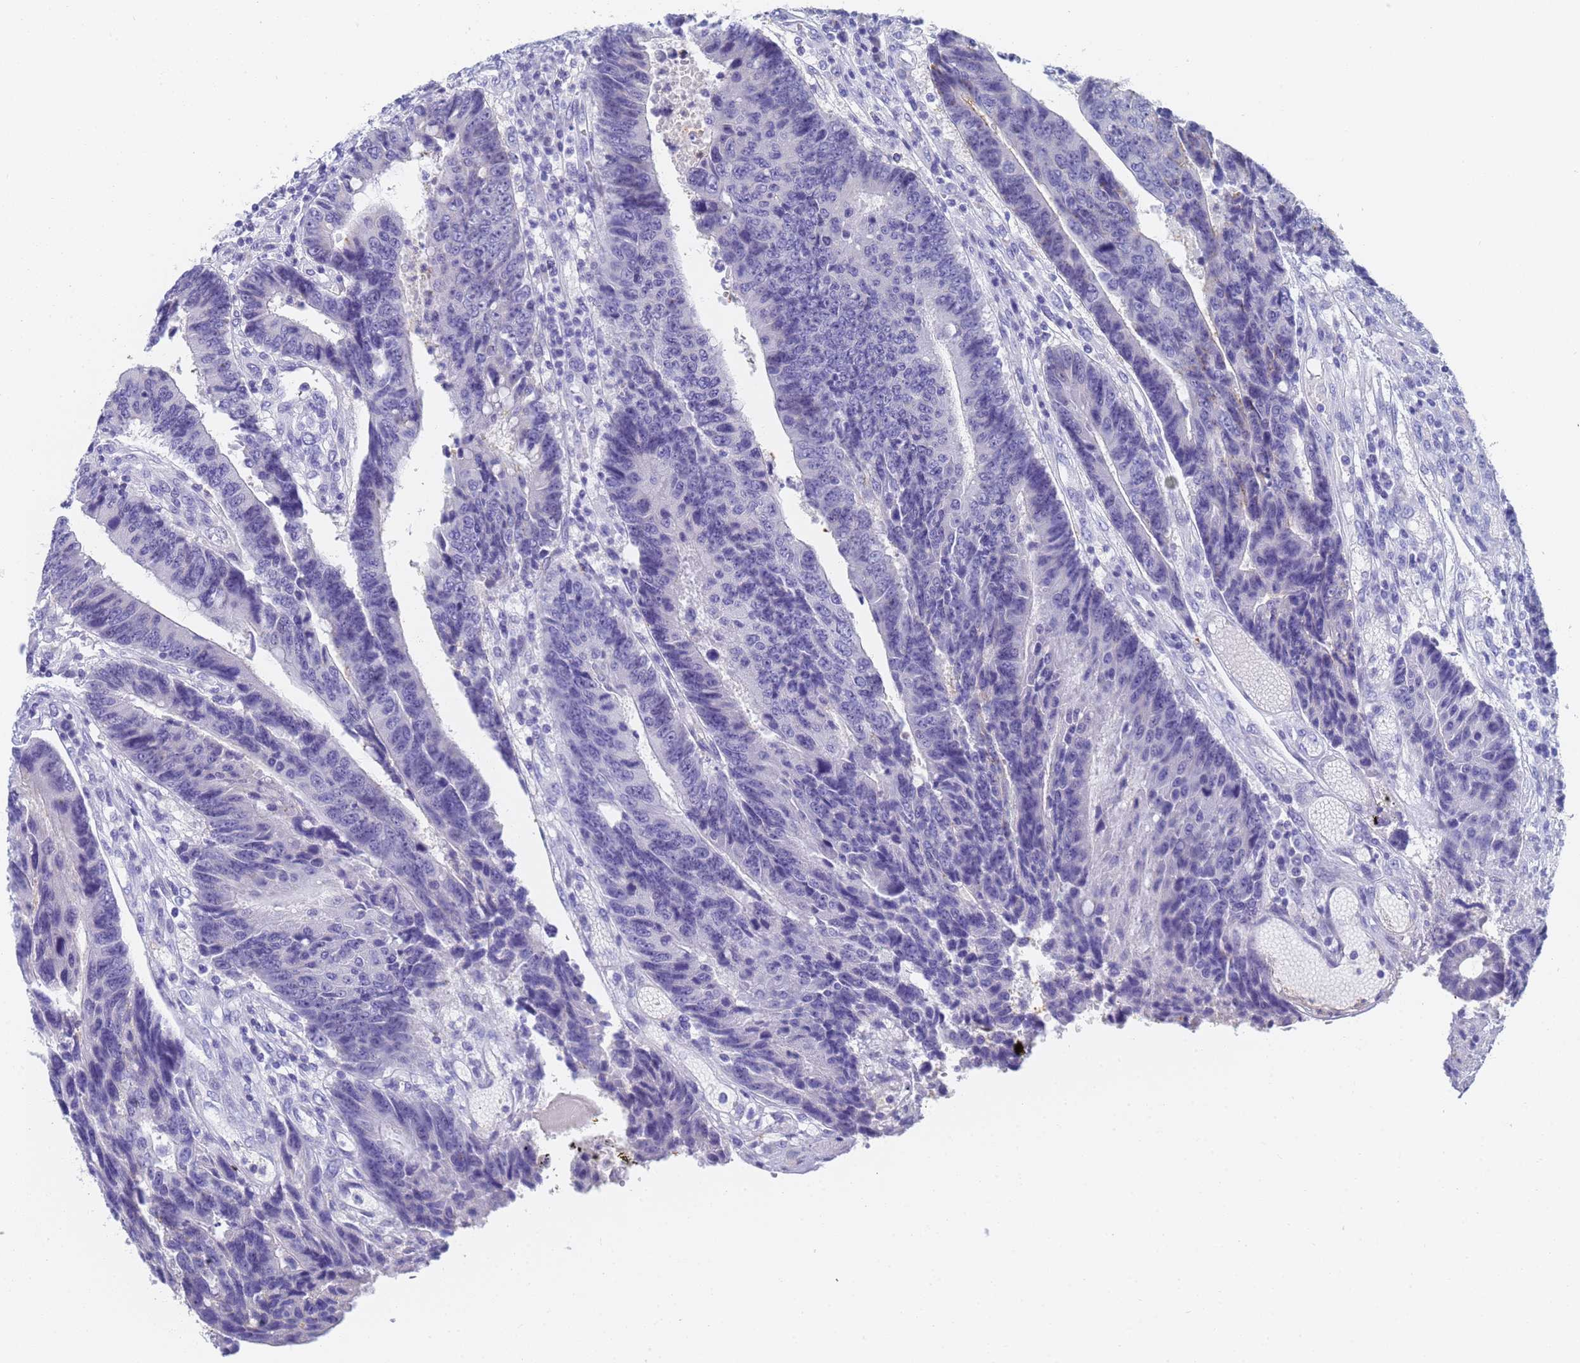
{"staining": {"intensity": "negative", "quantity": "none", "location": "none"}, "tissue": "colorectal cancer", "cell_type": "Tumor cells", "image_type": "cancer", "snomed": [{"axis": "morphology", "description": "Adenocarcinoma, NOS"}, {"axis": "topography", "description": "Rectum"}], "caption": "This is an immunohistochemistry (IHC) photomicrograph of human colorectal adenocarcinoma. There is no staining in tumor cells.", "gene": "STATH", "patient": {"sex": "male", "age": 84}}